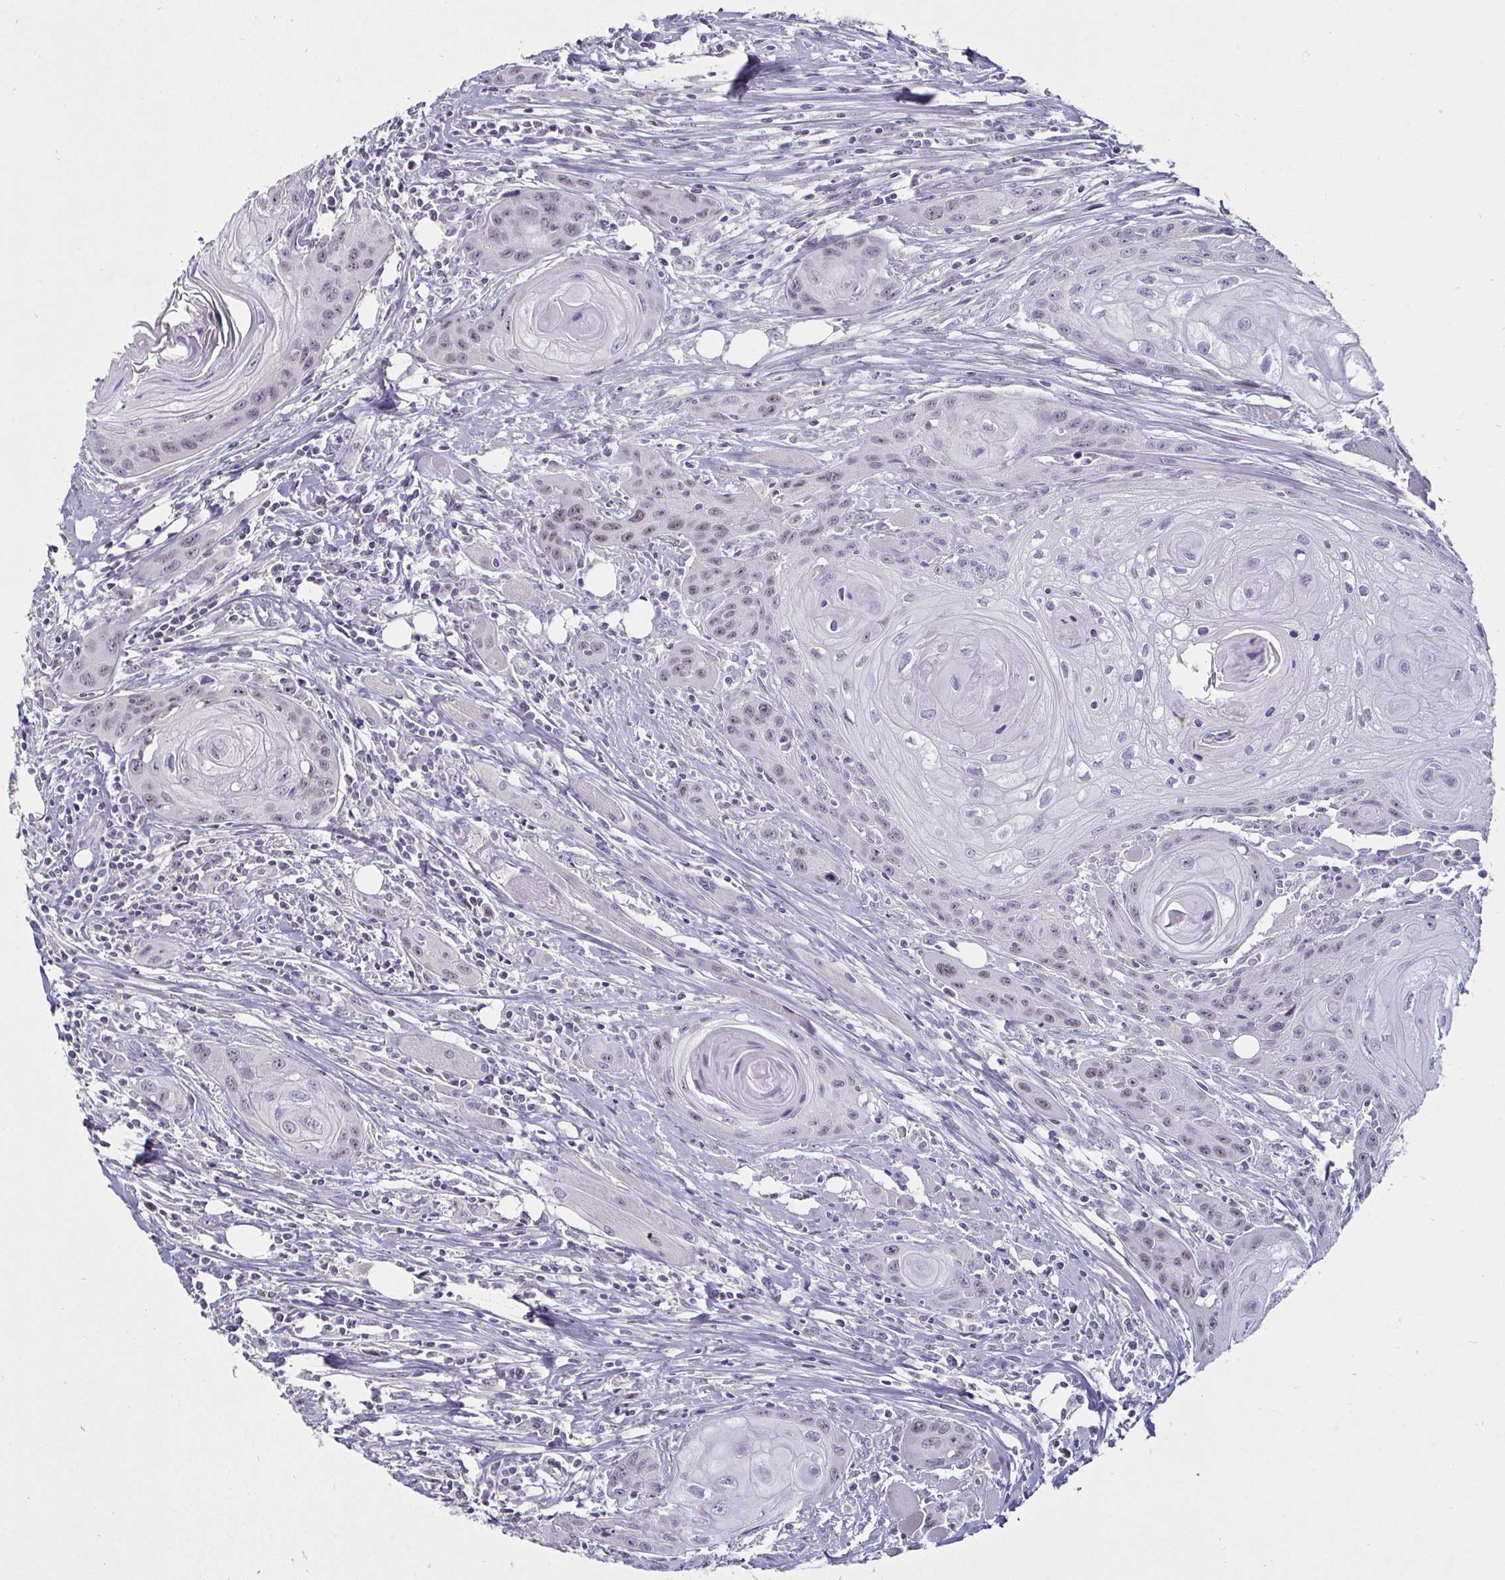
{"staining": {"intensity": "weak", "quantity": "<25%", "location": "nuclear"}, "tissue": "head and neck cancer", "cell_type": "Tumor cells", "image_type": "cancer", "snomed": [{"axis": "morphology", "description": "Squamous cell carcinoma, NOS"}, {"axis": "topography", "description": "Oral tissue"}, {"axis": "topography", "description": "Head-Neck"}], "caption": "IHC image of neoplastic tissue: head and neck squamous cell carcinoma stained with DAB (3,3'-diaminobenzidine) reveals no significant protein positivity in tumor cells.", "gene": "MLH1", "patient": {"sex": "male", "age": 58}}